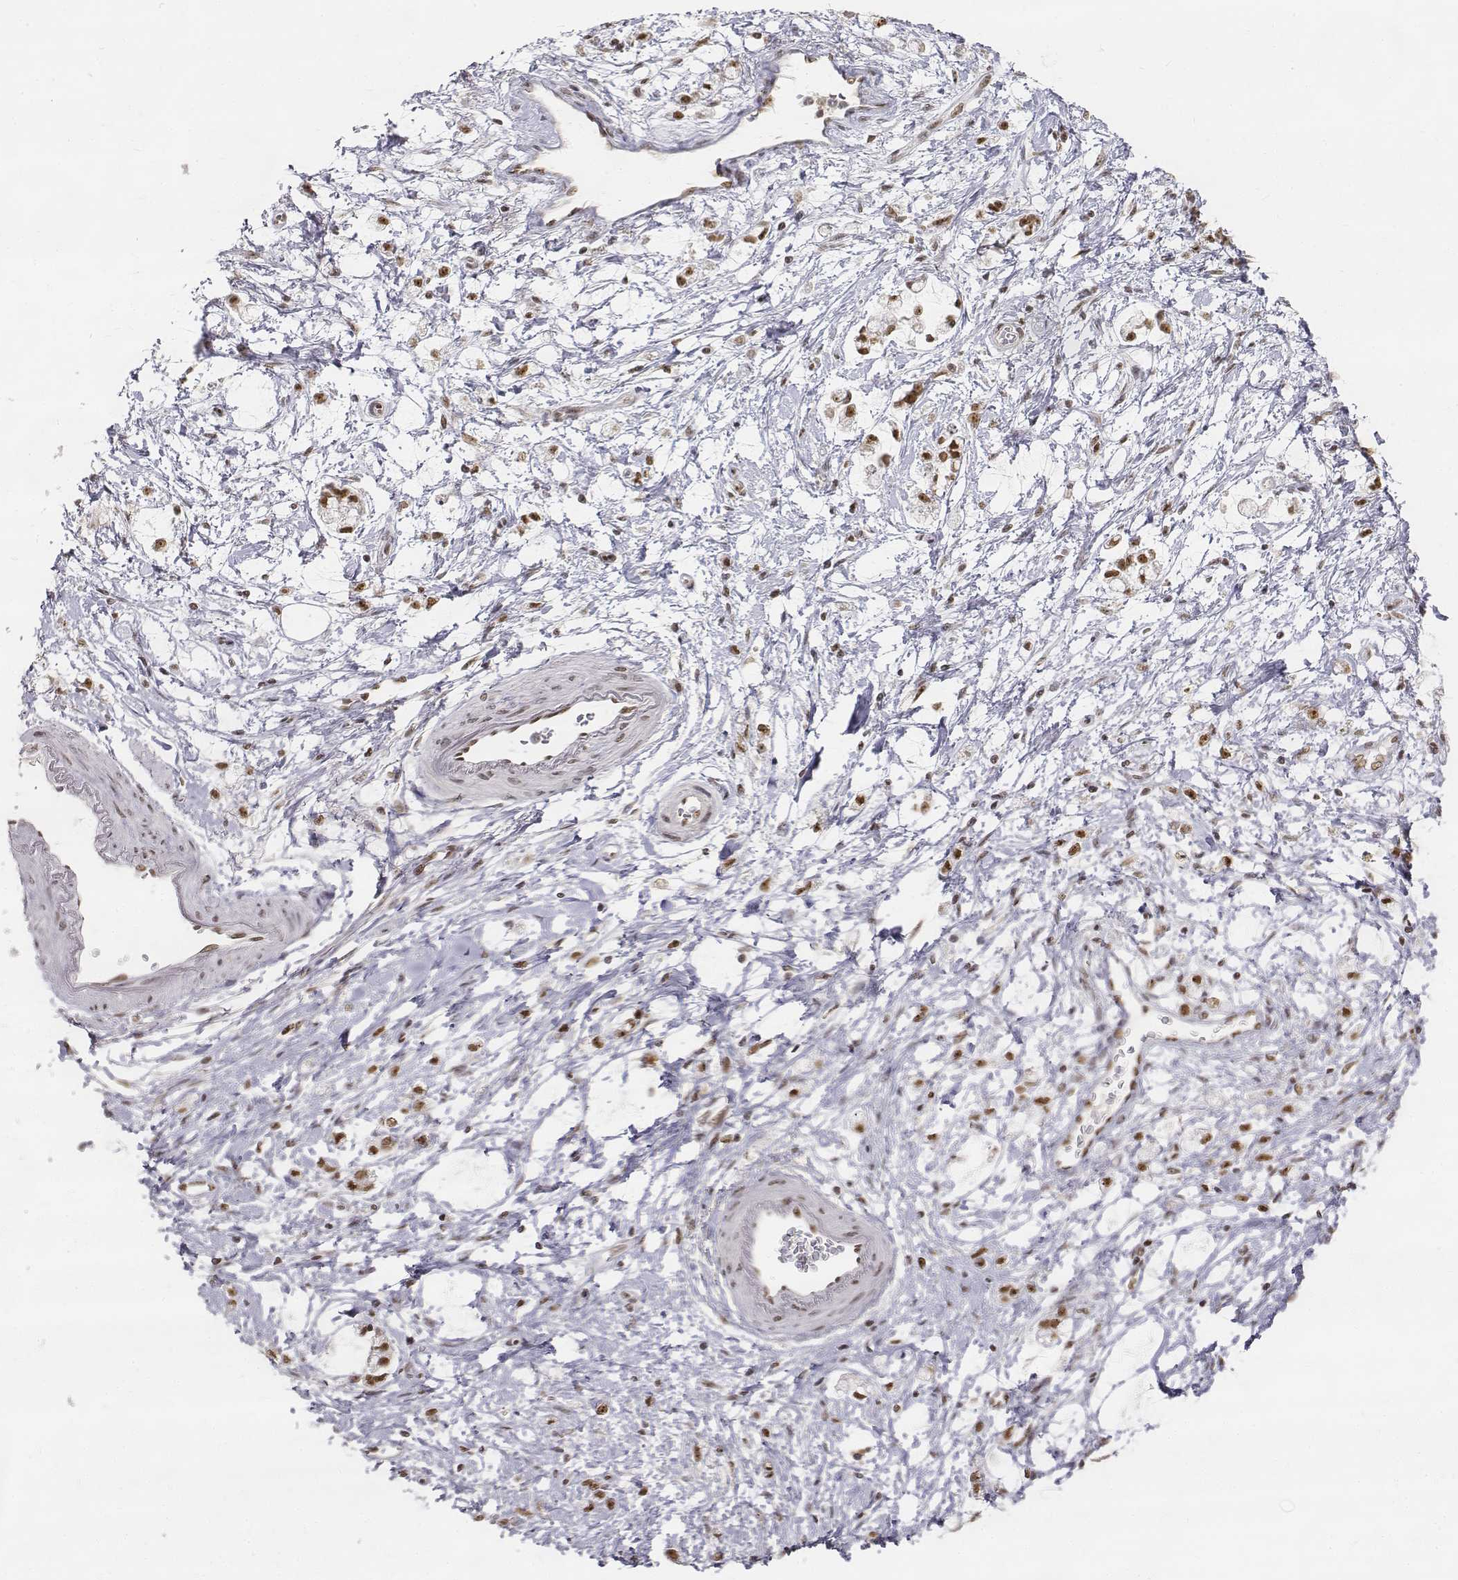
{"staining": {"intensity": "moderate", "quantity": ">75%", "location": "nuclear"}, "tissue": "stomach cancer", "cell_type": "Tumor cells", "image_type": "cancer", "snomed": [{"axis": "morphology", "description": "Adenocarcinoma, NOS"}, {"axis": "topography", "description": "Stomach"}], "caption": "This photomicrograph displays immunohistochemistry staining of human stomach cancer (adenocarcinoma), with medium moderate nuclear positivity in approximately >75% of tumor cells.", "gene": "PHF6", "patient": {"sex": "female", "age": 60}}